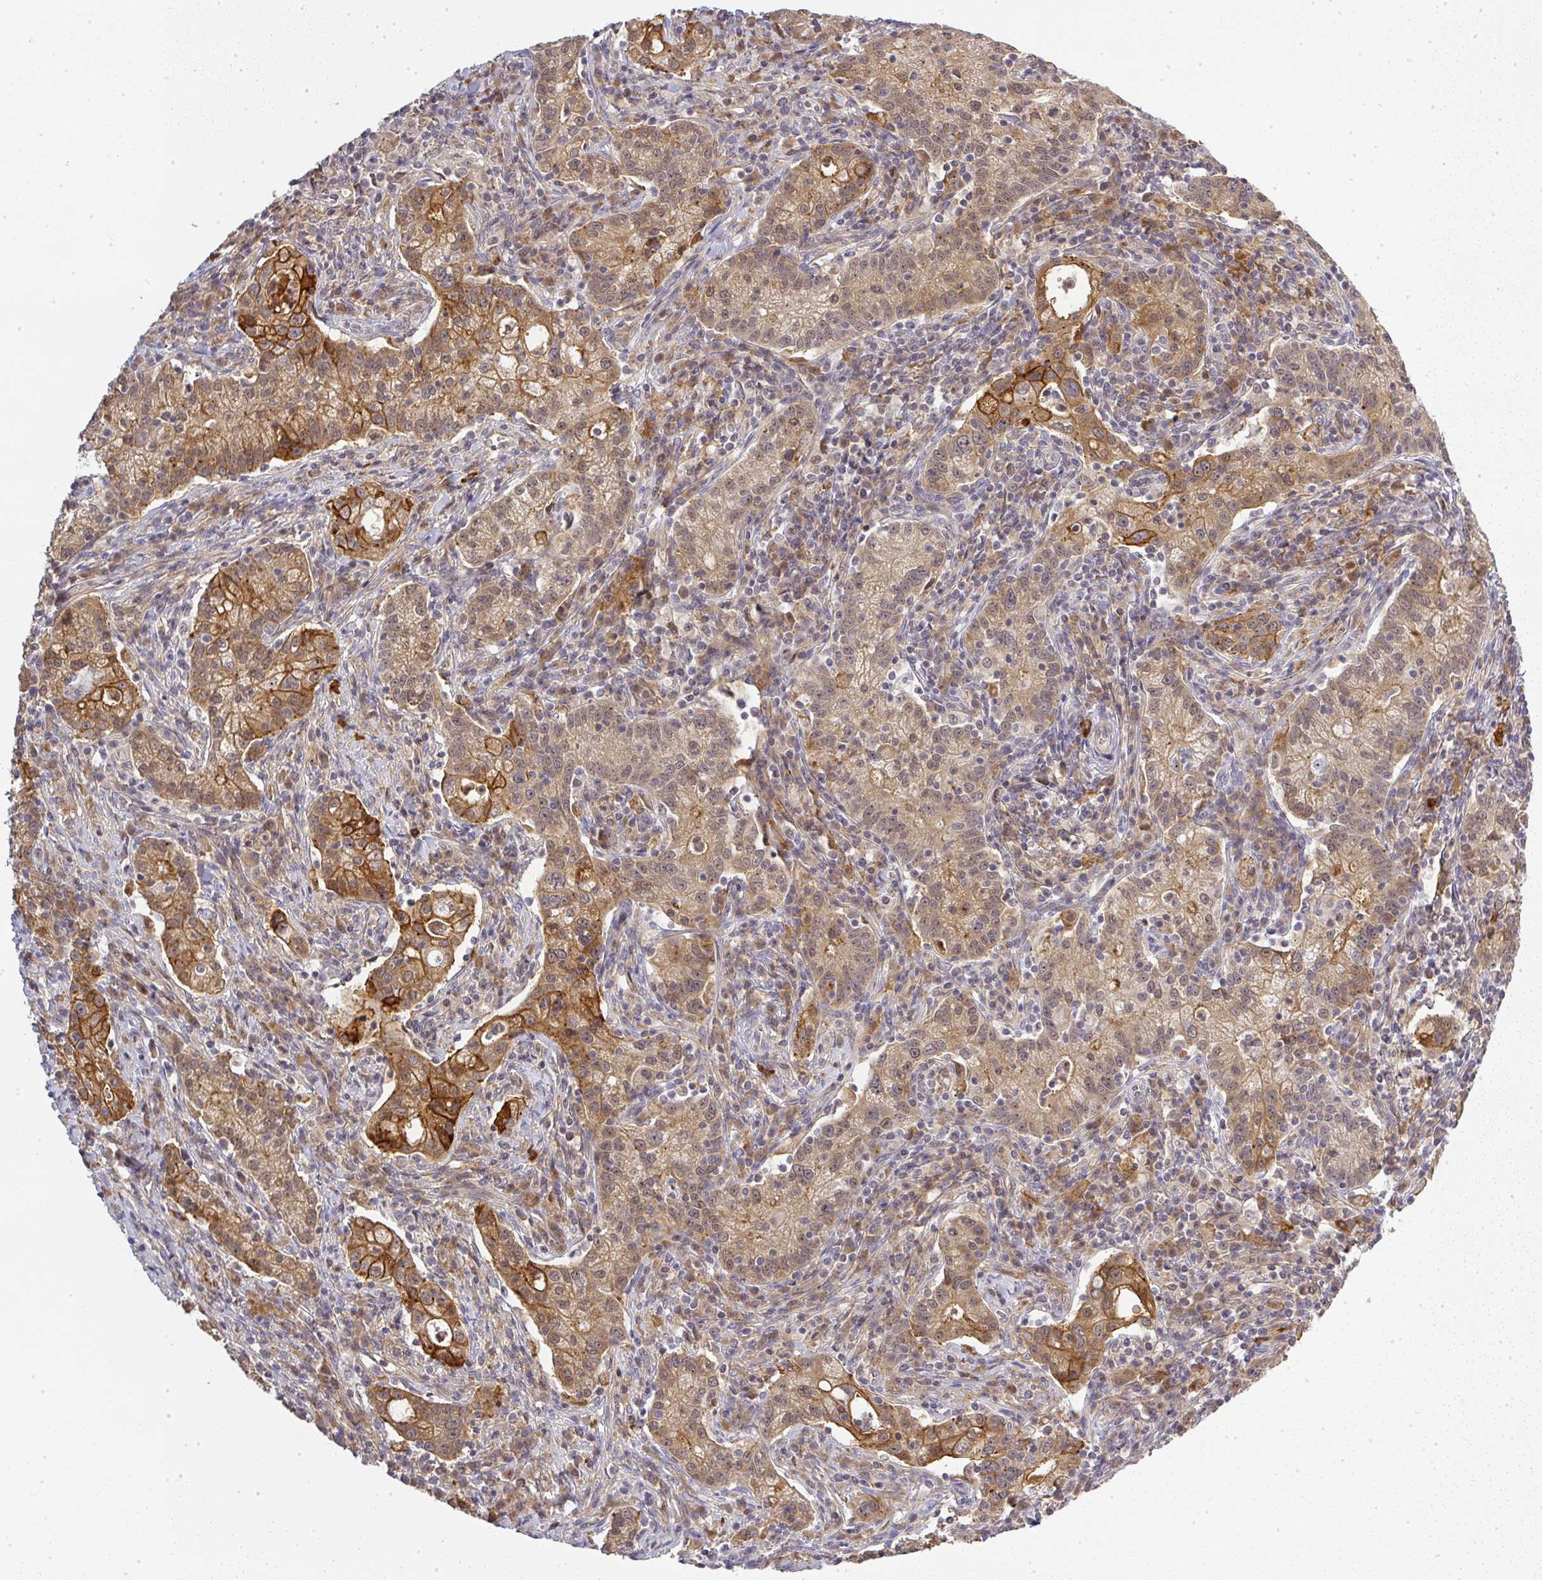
{"staining": {"intensity": "moderate", "quantity": "25%-75%", "location": "cytoplasmic/membranous"}, "tissue": "cervical cancer", "cell_type": "Tumor cells", "image_type": "cancer", "snomed": [{"axis": "morphology", "description": "Normal tissue, NOS"}, {"axis": "morphology", "description": "Adenocarcinoma, NOS"}, {"axis": "topography", "description": "Cervix"}], "caption": "IHC staining of cervical cancer, which displays medium levels of moderate cytoplasmic/membranous positivity in about 25%-75% of tumor cells indicating moderate cytoplasmic/membranous protein expression. The staining was performed using DAB (brown) for protein detection and nuclei were counterstained in hematoxylin (blue).", "gene": "FAM153A", "patient": {"sex": "female", "age": 44}}